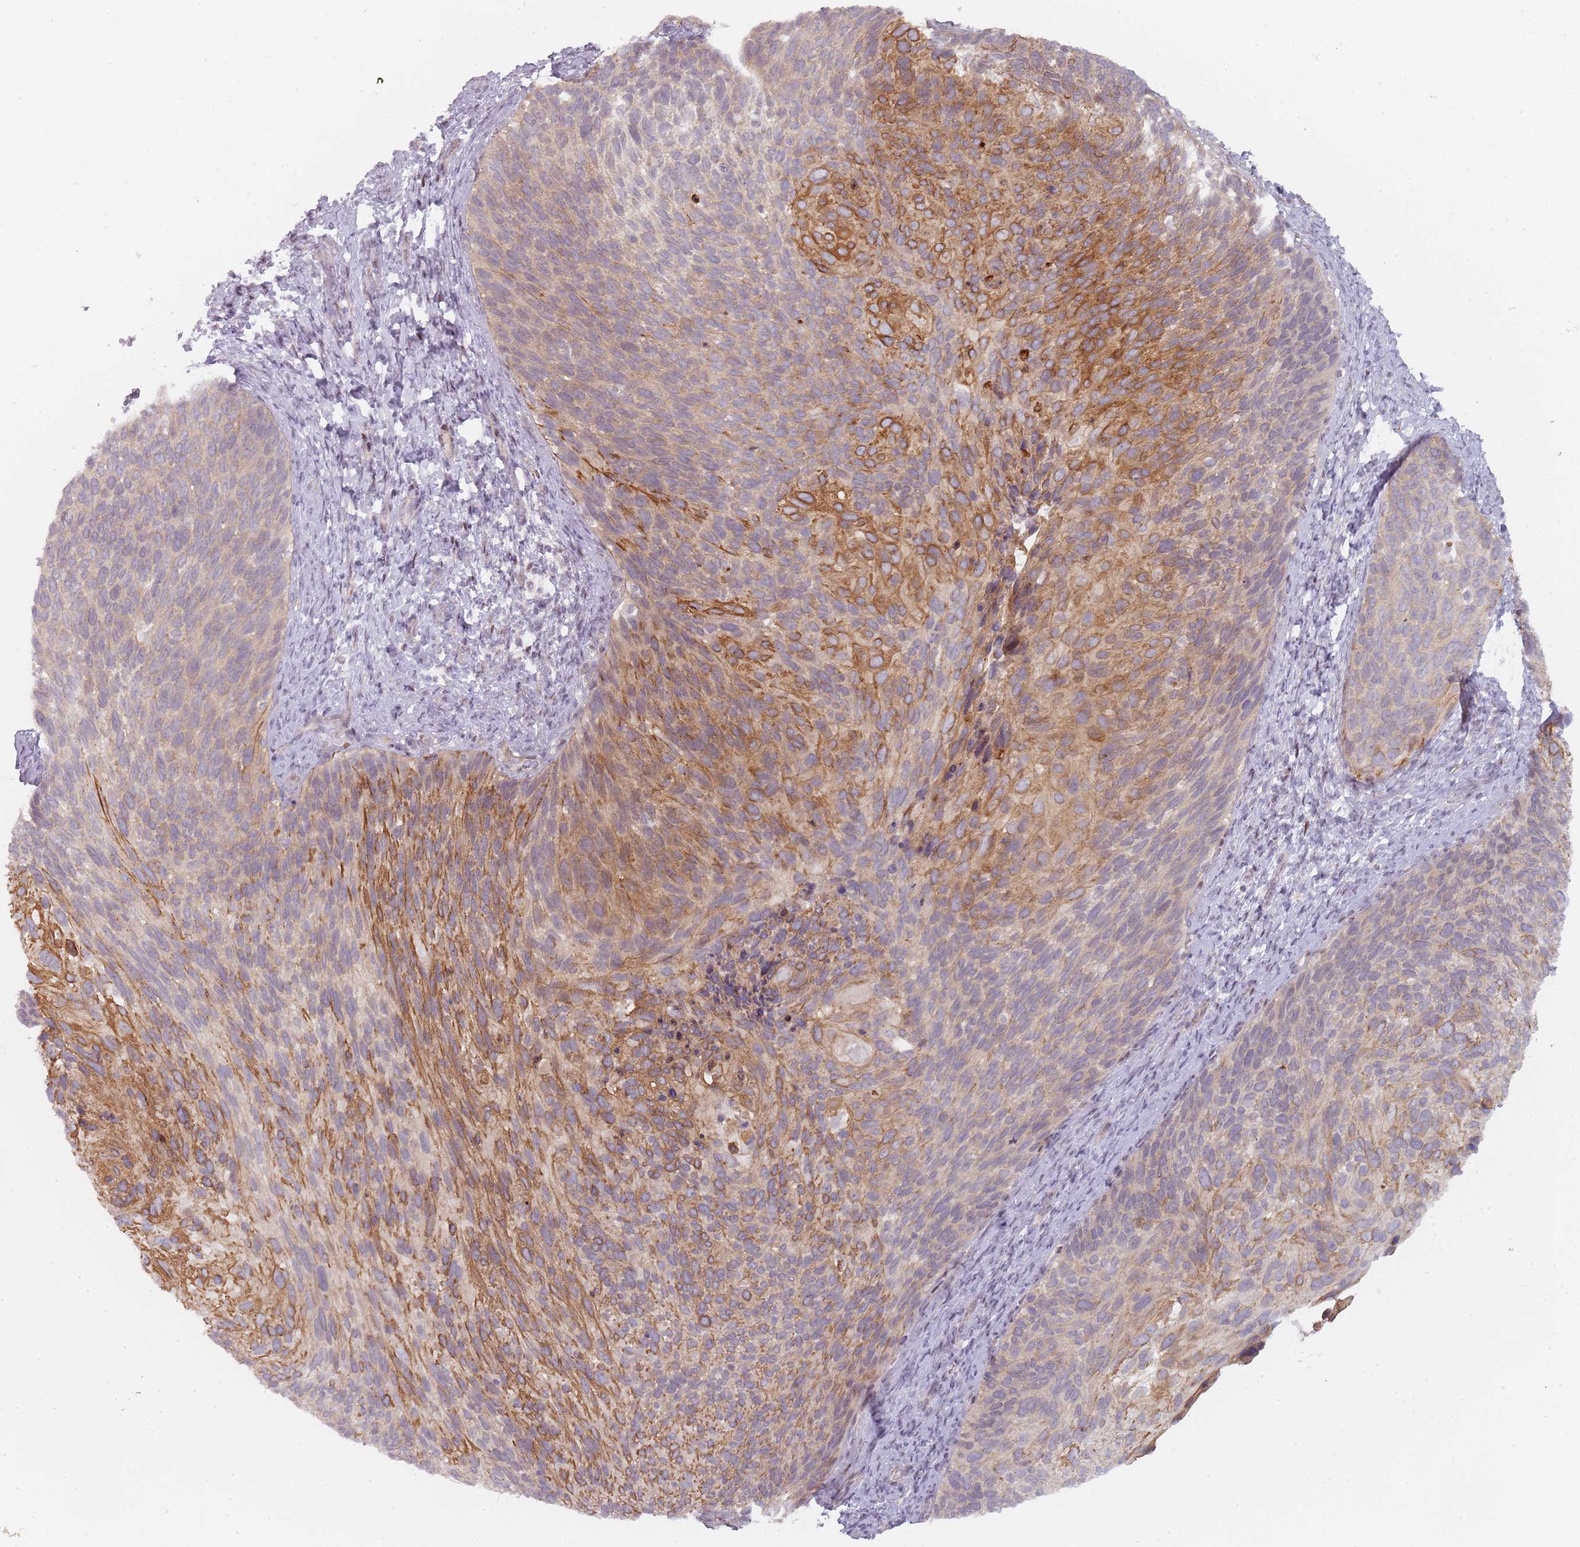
{"staining": {"intensity": "moderate", "quantity": "25%-75%", "location": "cytoplasmic/membranous"}, "tissue": "cervical cancer", "cell_type": "Tumor cells", "image_type": "cancer", "snomed": [{"axis": "morphology", "description": "Squamous cell carcinoma, NOS"}, {"axis": "topography", "description": "Cervix"}], "caption": "This micrograph shows immunohistochemistry (IHC) staining of squamous cell carcinoma (cervical), with medium moderate cytoplasmic/membranous staining in approximately 25%-75% of tumor cells.", "gene": "RPS6KA2", "patient": {"sex": "female", "age": 80}}